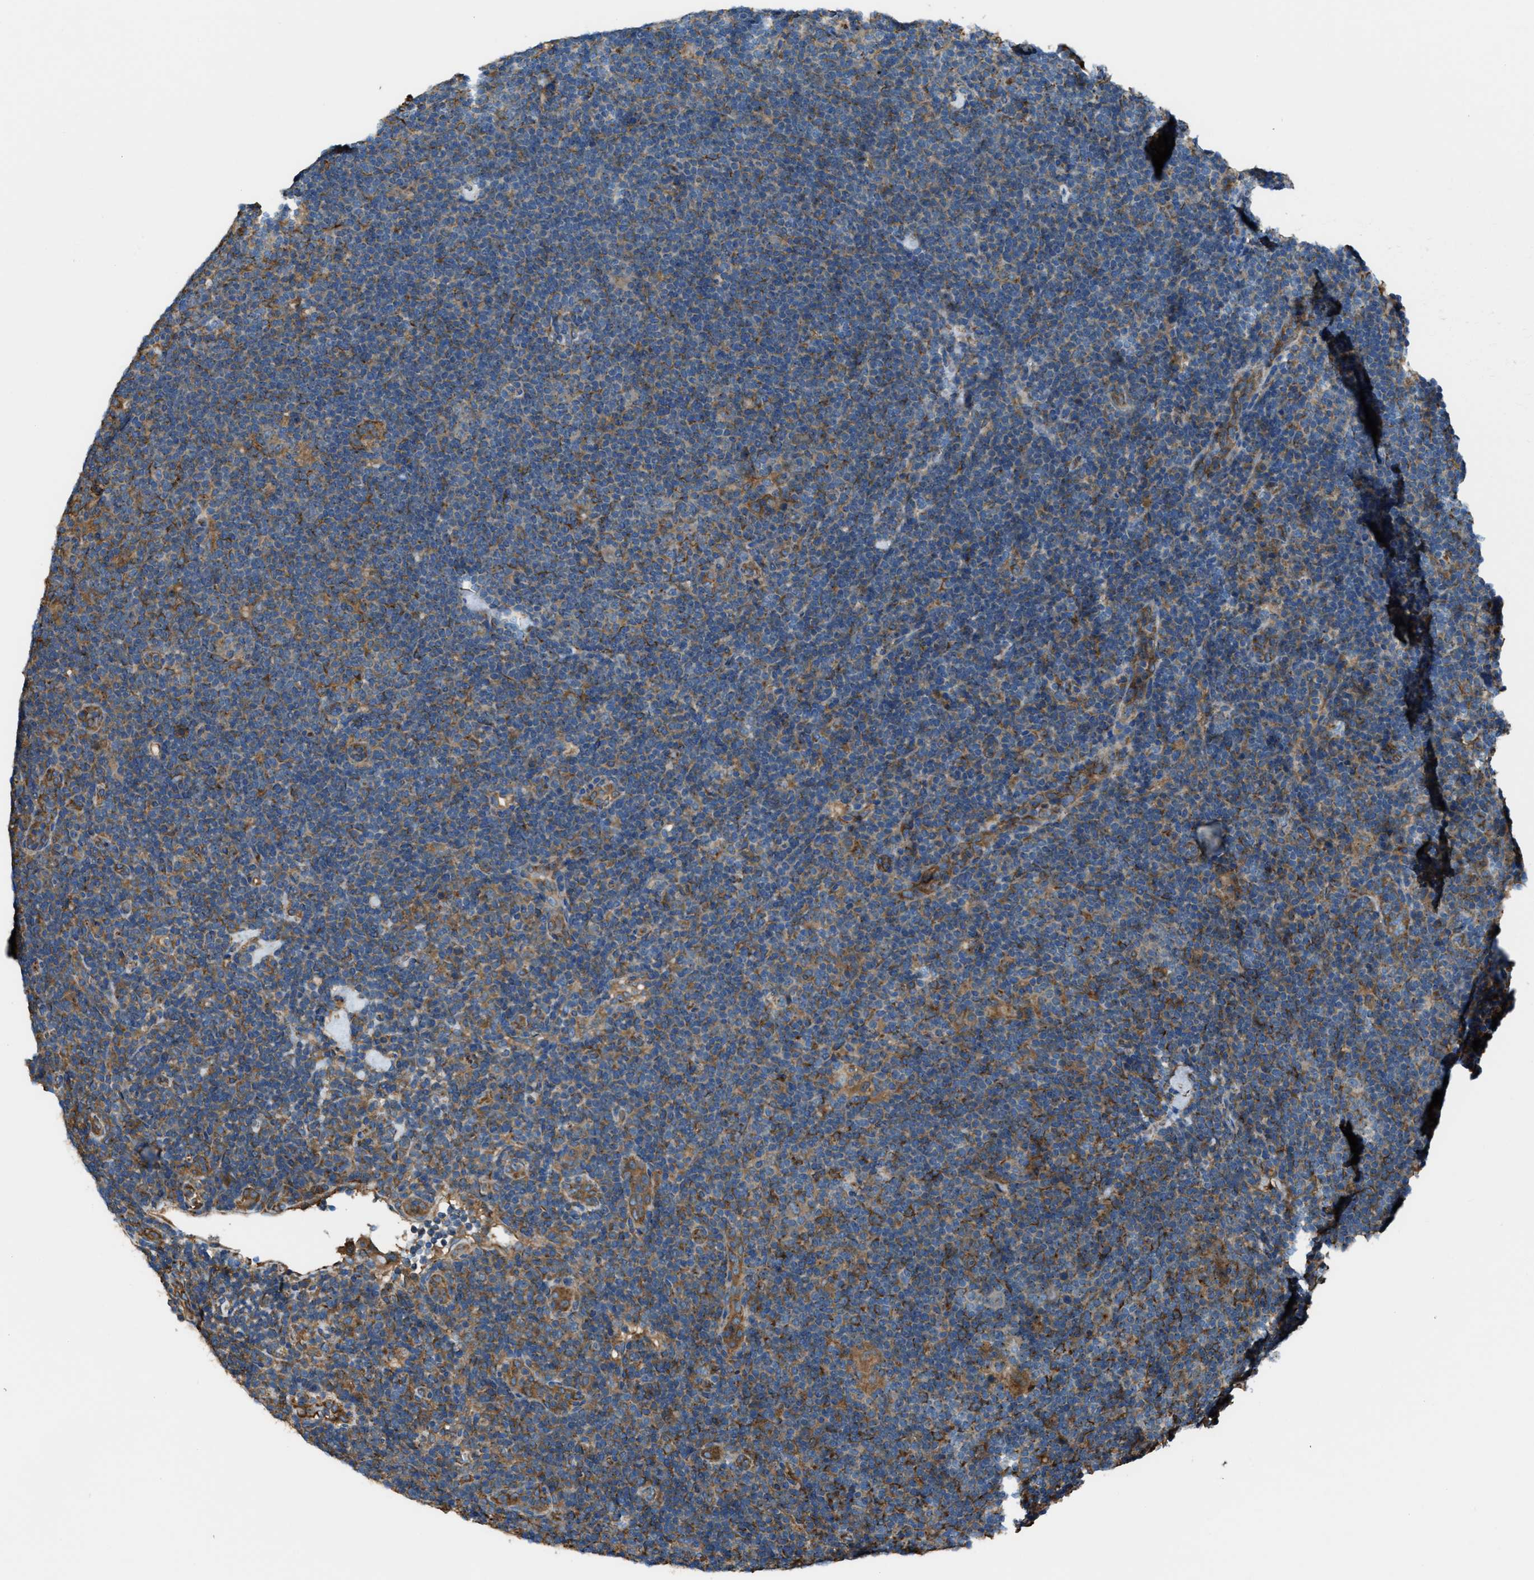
{"staining": {"intensity": "moderate", "quantity": ">75%", "location": "cytoplasmic/membranous"}, "tissue": "lymphoma", "cell_type": "Tumor cells", "image_type": "cancer", "snomed": [{"axis": "morphology", "description": "Hodgkin's disease, NOS"}, {"axis": "topography", "description": "Lymph node"}], "caption": "Immunohistochemical staining of lymphoma exhibits medium levels of moderate cytoplasmic/membranous protein expression in approximately >75% of tumor cells.", "gene": "TRPC1", "patient": {"sex": "female", "age": 57}}